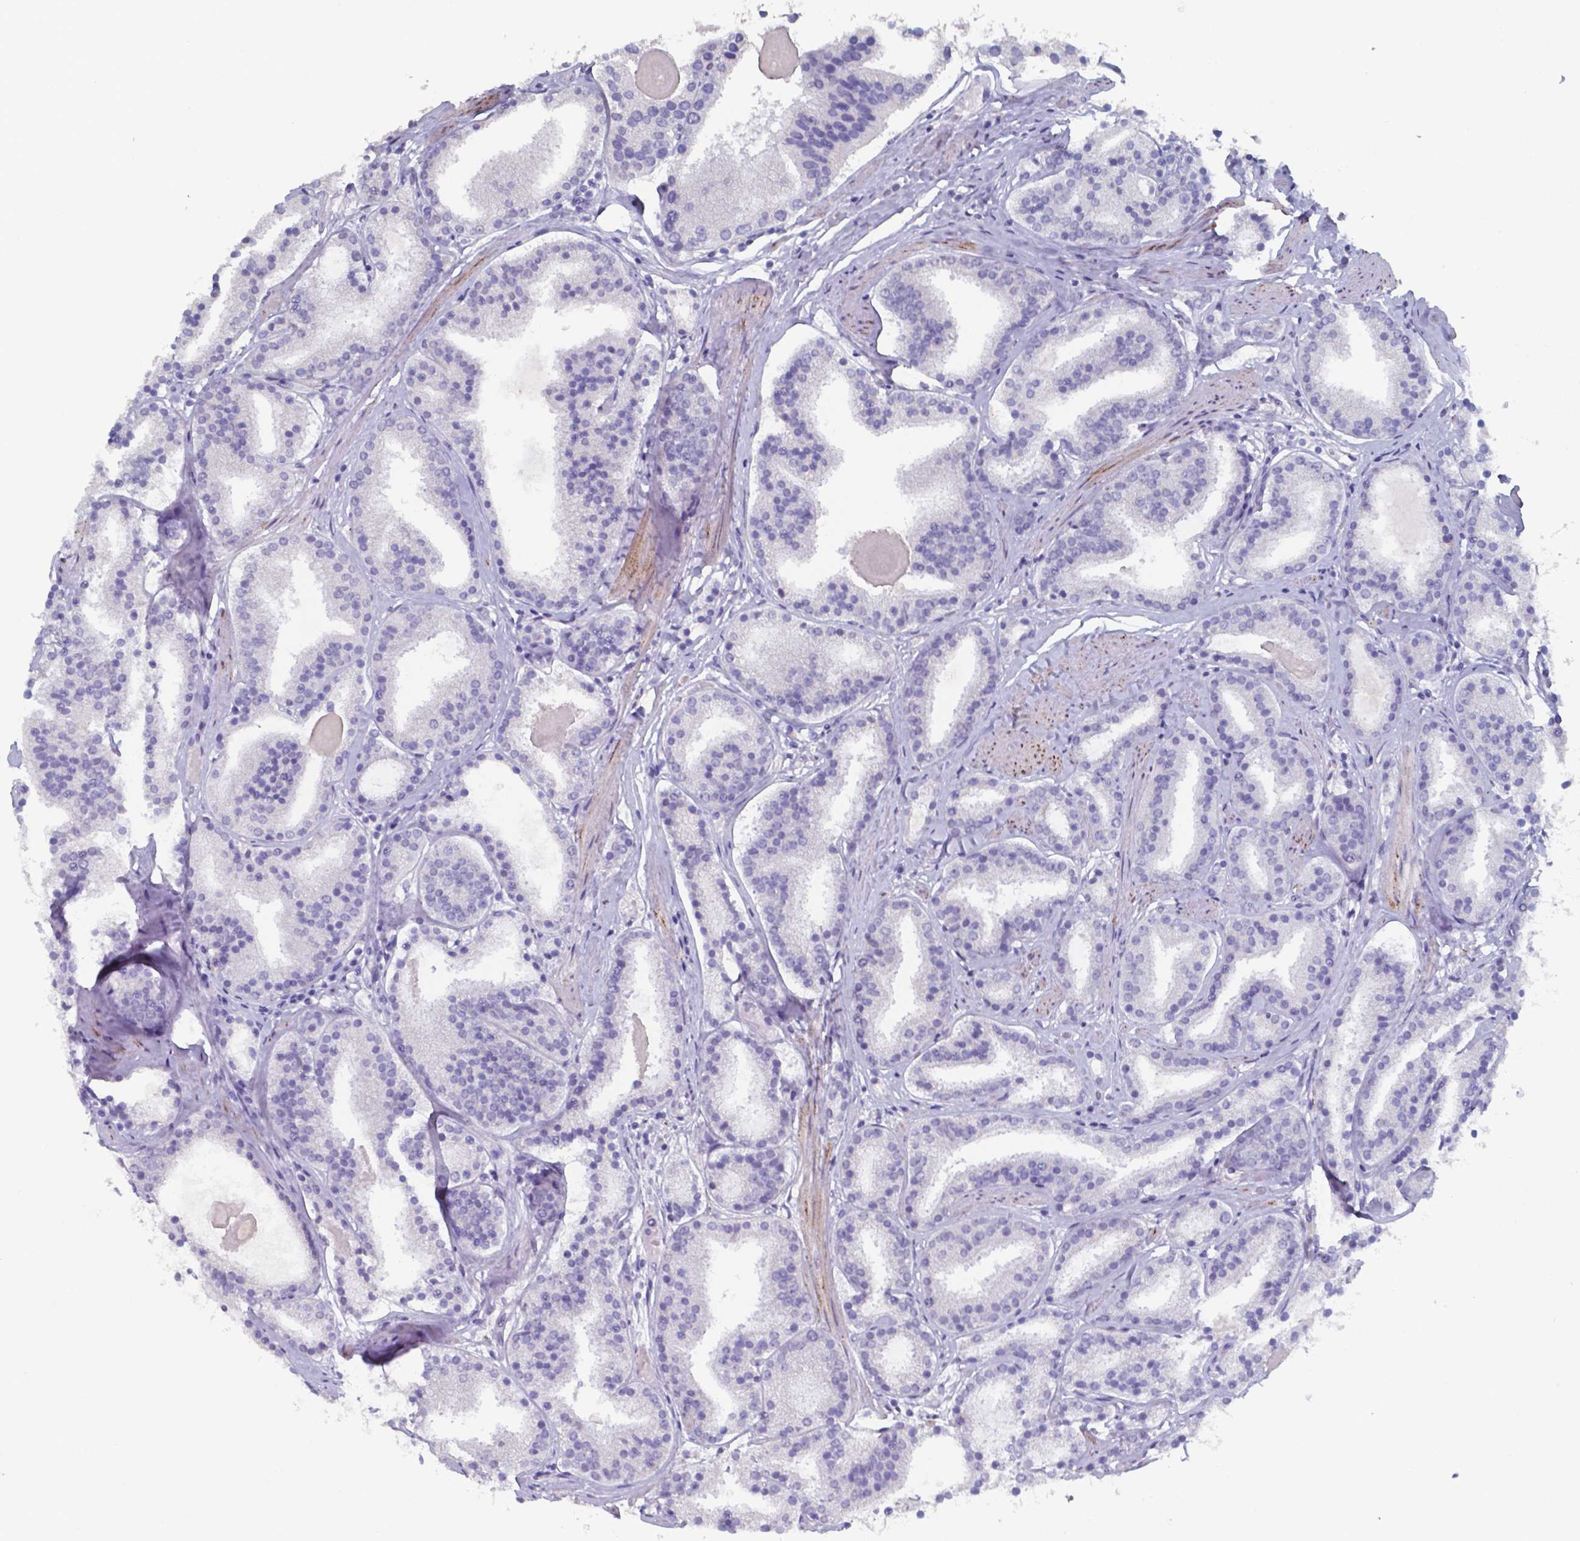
{"staining": {"intensity": "negative", "quantity": "none", "location": "none"}, "tissue": "prostate cancer", "cell_type": "Tumor cells", "image_type": "cancer", "snomed": [{"axis": "morphology", "description": "Adenocarcinoma, High grade"}, {"axis": "topography", "description": "Prostate"}], "caption": "High power microscopy micrograph of an IHC histopathology image of prostate cancer, revealing no significant staining in tumor cells.", "gene": "PLA2R1", "patient": {"sex": "male", "age": 63}}